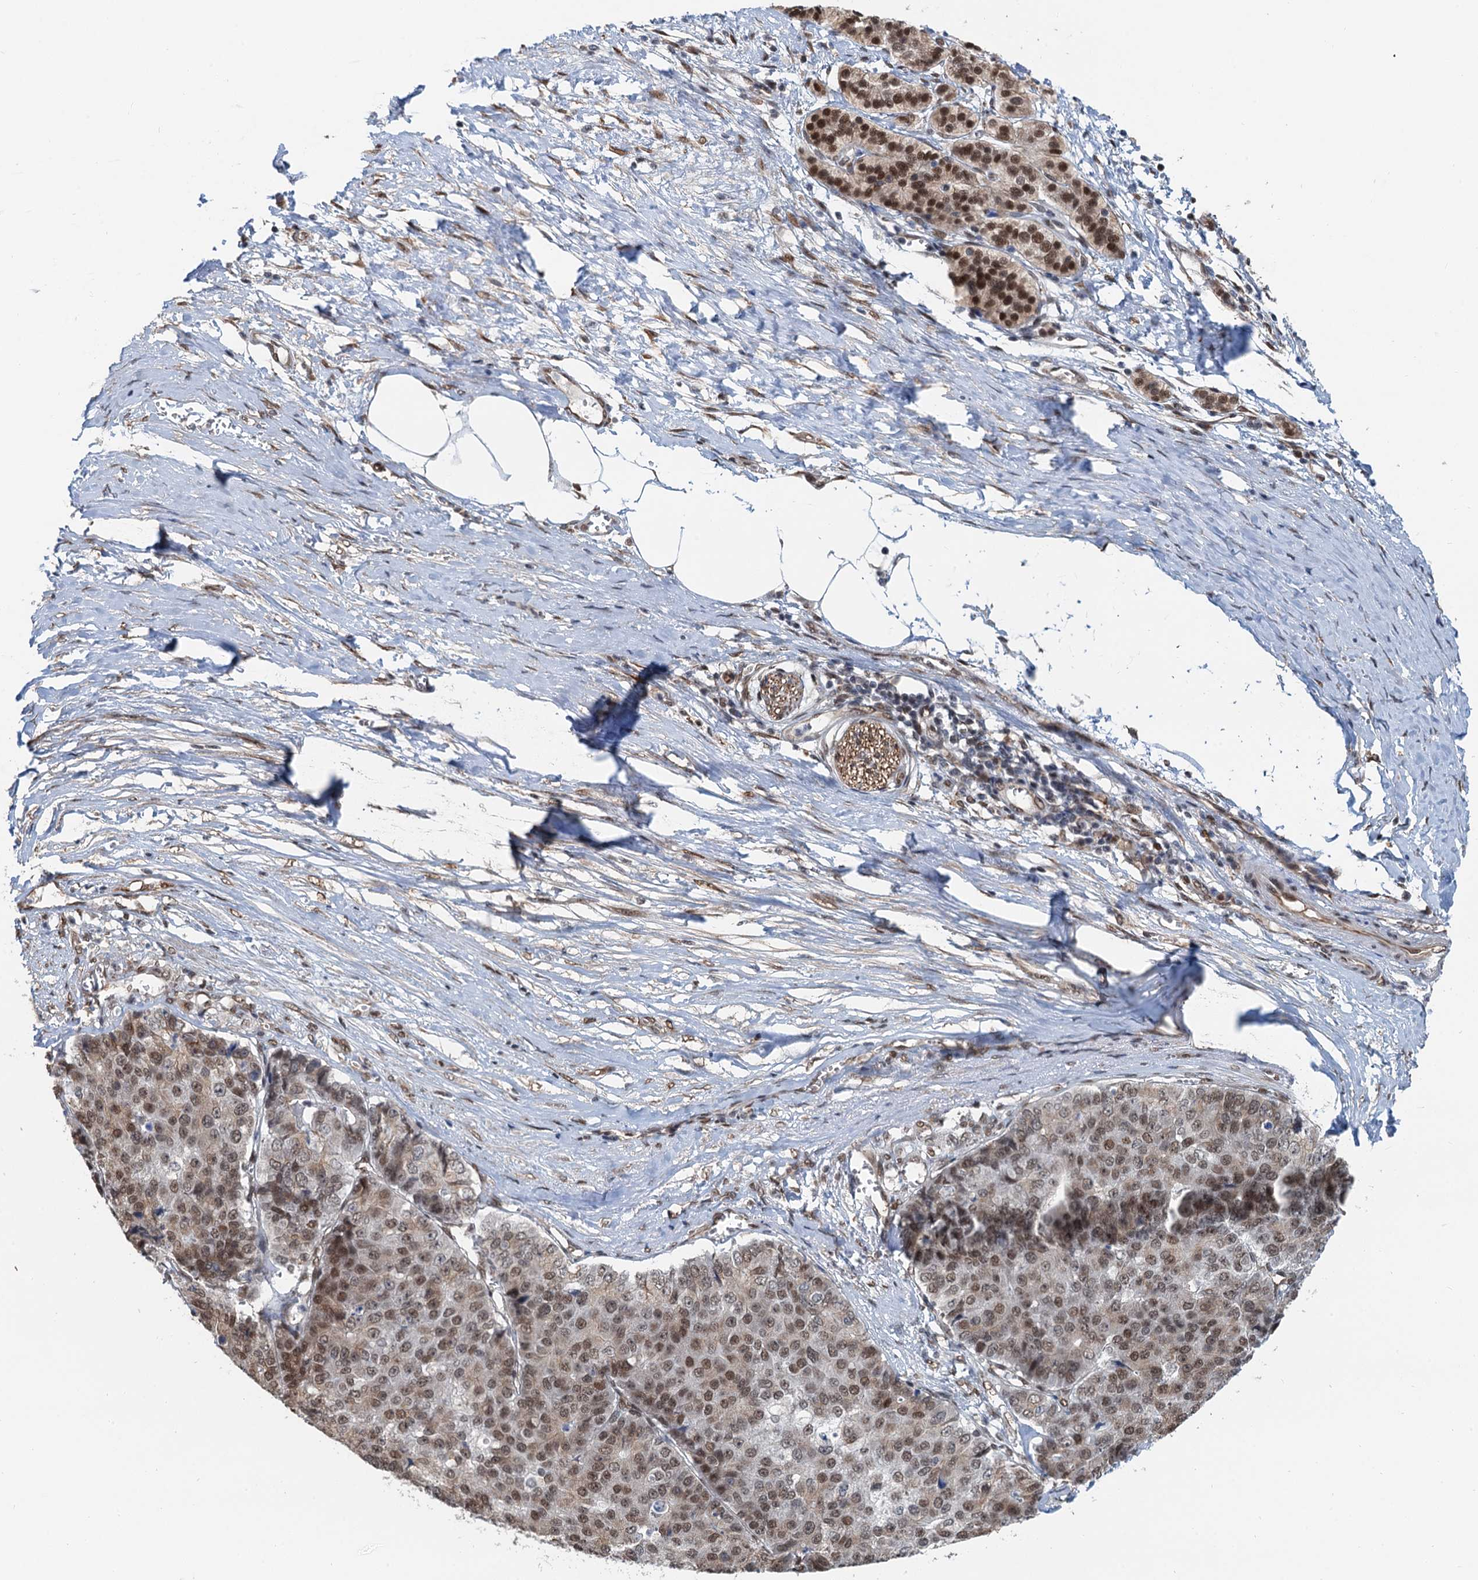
{"staining": {"intensity": "moderate", "quantity": ">75%", "location": "nuclear"}, "tissue": "pancreatic cancer", "cell_type": "Tumor cells", "image_type": "cancer", "snomed": [{"axis": "morphology", "description": "Adenocarcinoma, NOS"}, {"axis": "topography", "description": "Pancreas"}], "caption": "This is a histology image of immunohistochemistry staining of pancreatic adenocarcinoma, which shows moderate expression in the nuclear of tumor cells.", "gene": "CFDP1", "patient": {"sex": "male", "age": 50}}